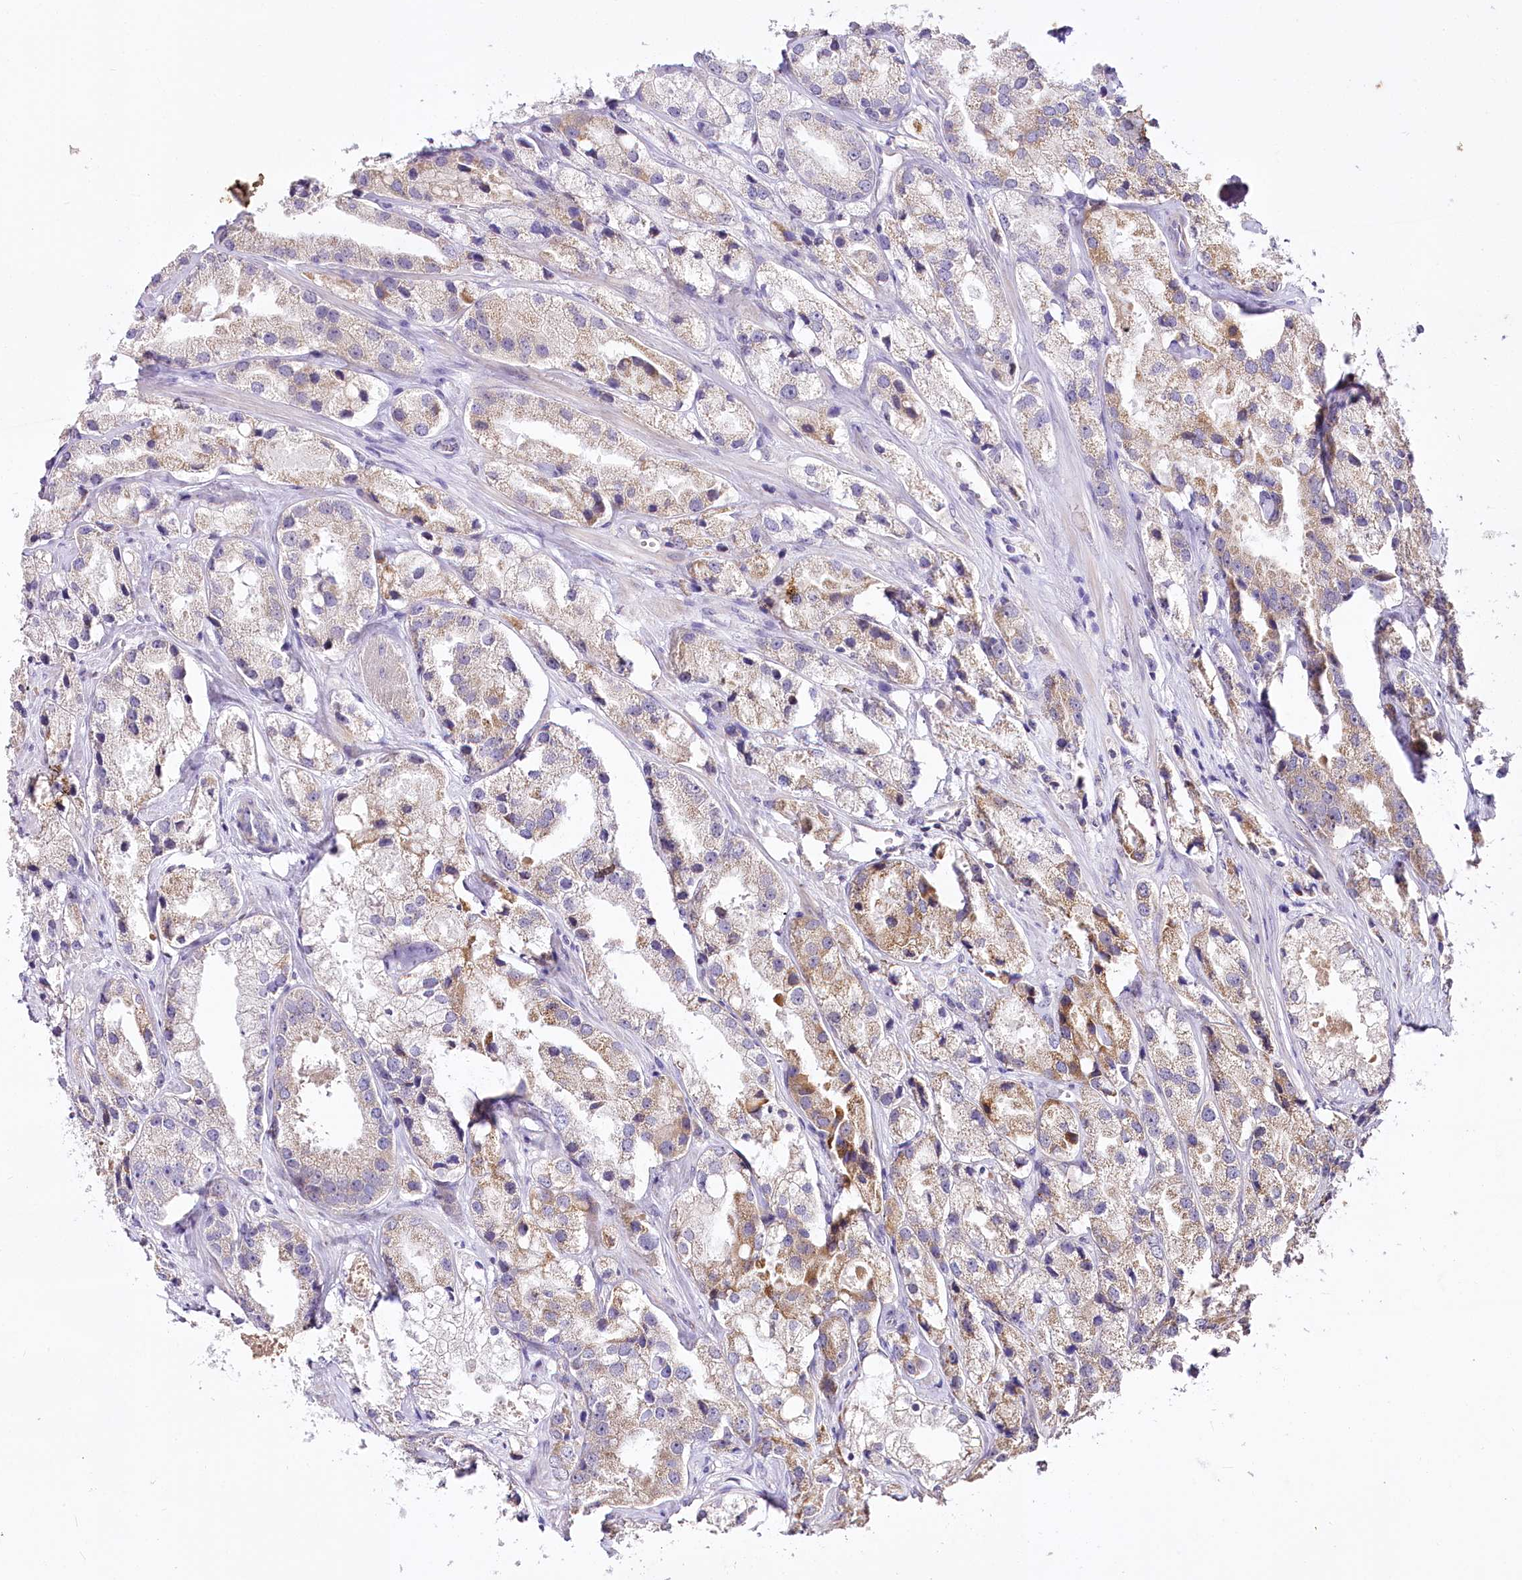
{"staining": {"intensity": "moderate", "quantity": "<25%", "location": "cytoplasmic/membranous"}, "tissue": "prostate cancer", "cell_type": "Tumor cells", "image_type": "cancer", "snomed": [{"axis": "morphology", "description": "Adenocarcinoma, High grade"}, {"axis": "topography", "description": "Prostate"}], "caption": "A low amount of moderate cytoplasmic/membranous positivity is appreciated in approximately <25% of tumor cells in adenocarcinoma (high-grade) (prostate) tissue. (DAB IHC with brightfield microscopy, high magnification).", "gene": "ZNF226", "patient": {"sex": "male", "age": 66}}